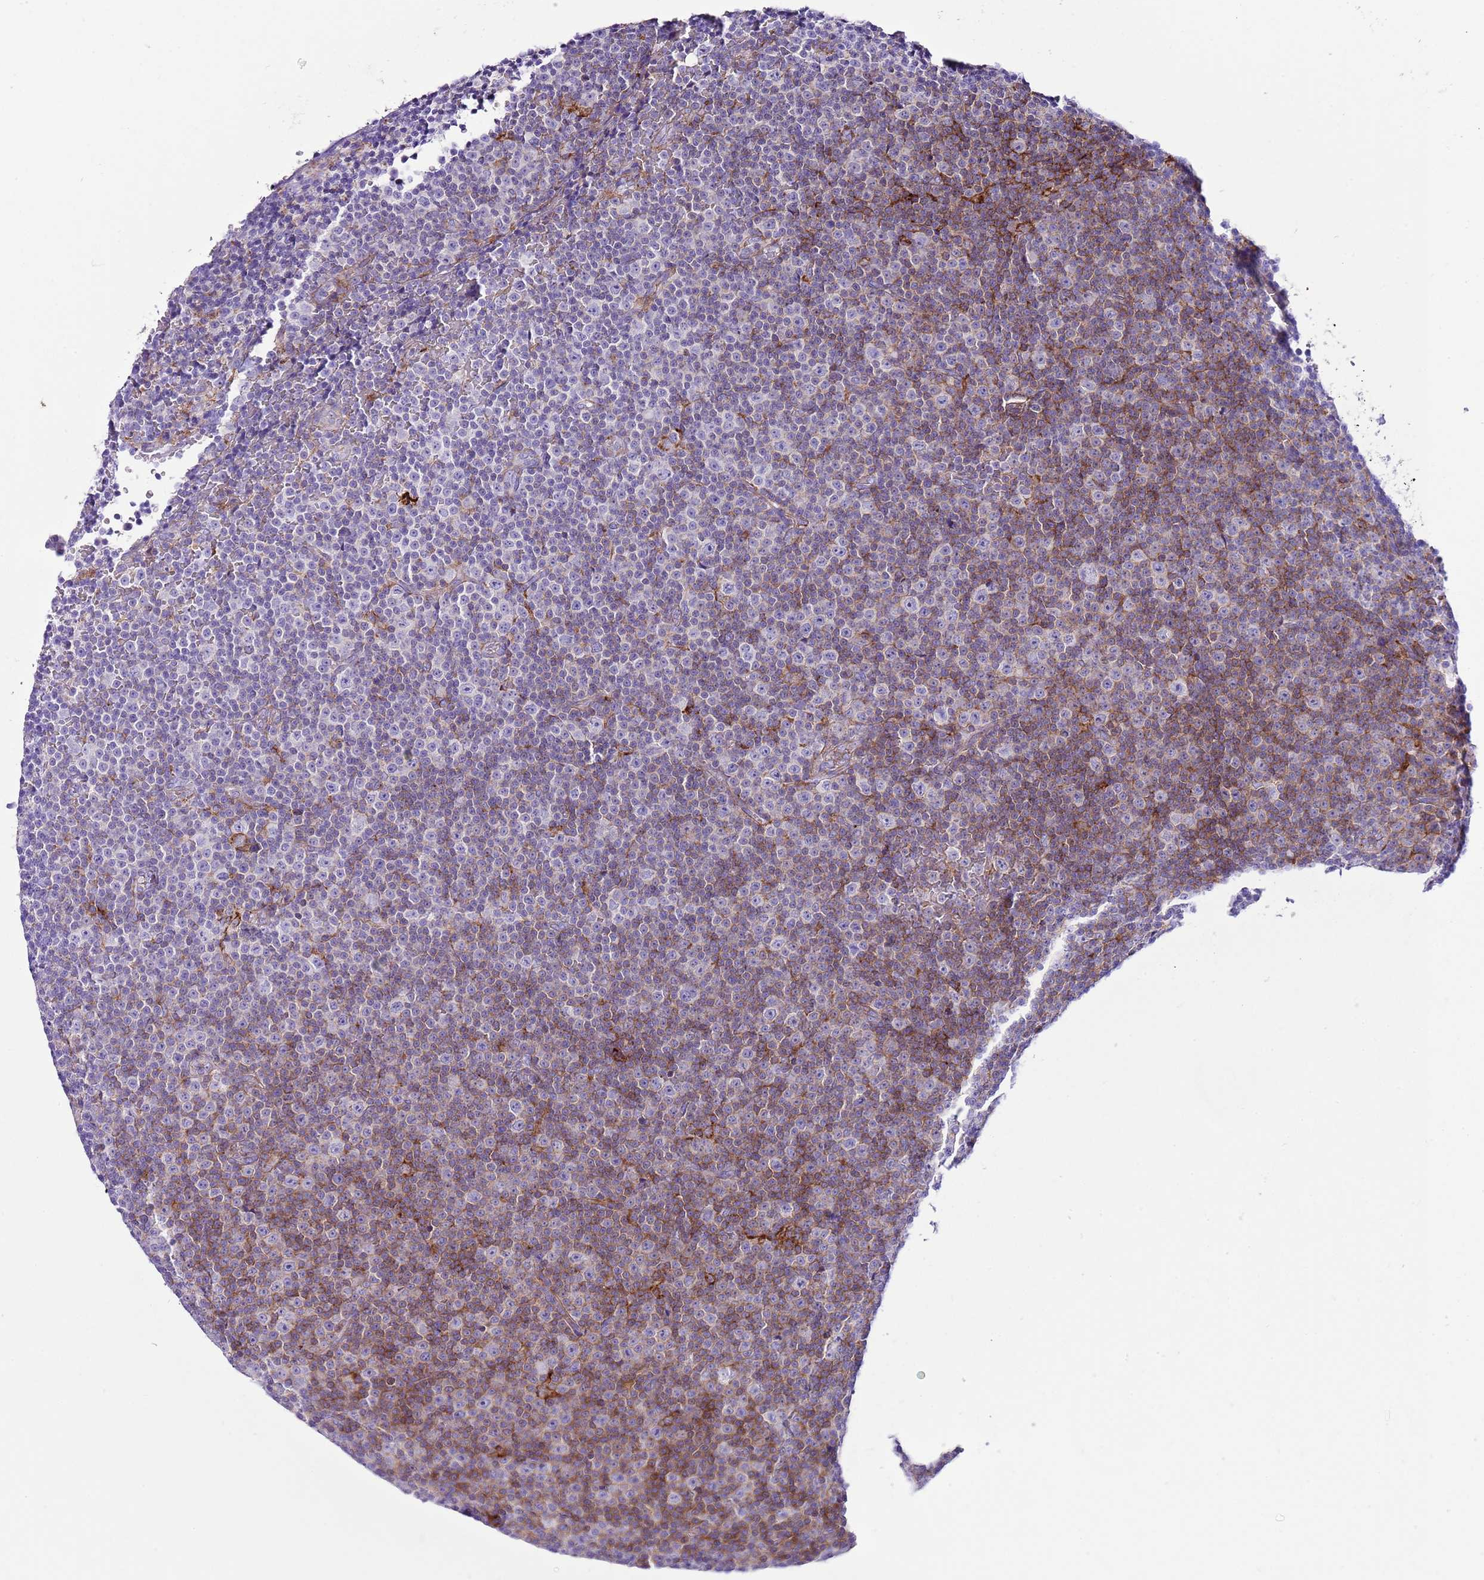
{"staining": {"intensity": "negative", "quantity": "none", "location": "none"}, "tissue": "lymphoma", "cell_type": "Tumor cells", "image_type": "cancer", "snomed": [{"axis": "morphology", "description": "Malignant lymphoma, non-Hodgkin's type, Low grade"}, {"axis": "topography", "description": "Lymph node"}], "caption": "This image is of lymphoma stained with IHC to label a protein in brown with the nuclei are counter-stained blue. There is no positivity in tumor cells.", "gene": "ALDH3A1", "patient": {"sex": "female", "age": 67}}